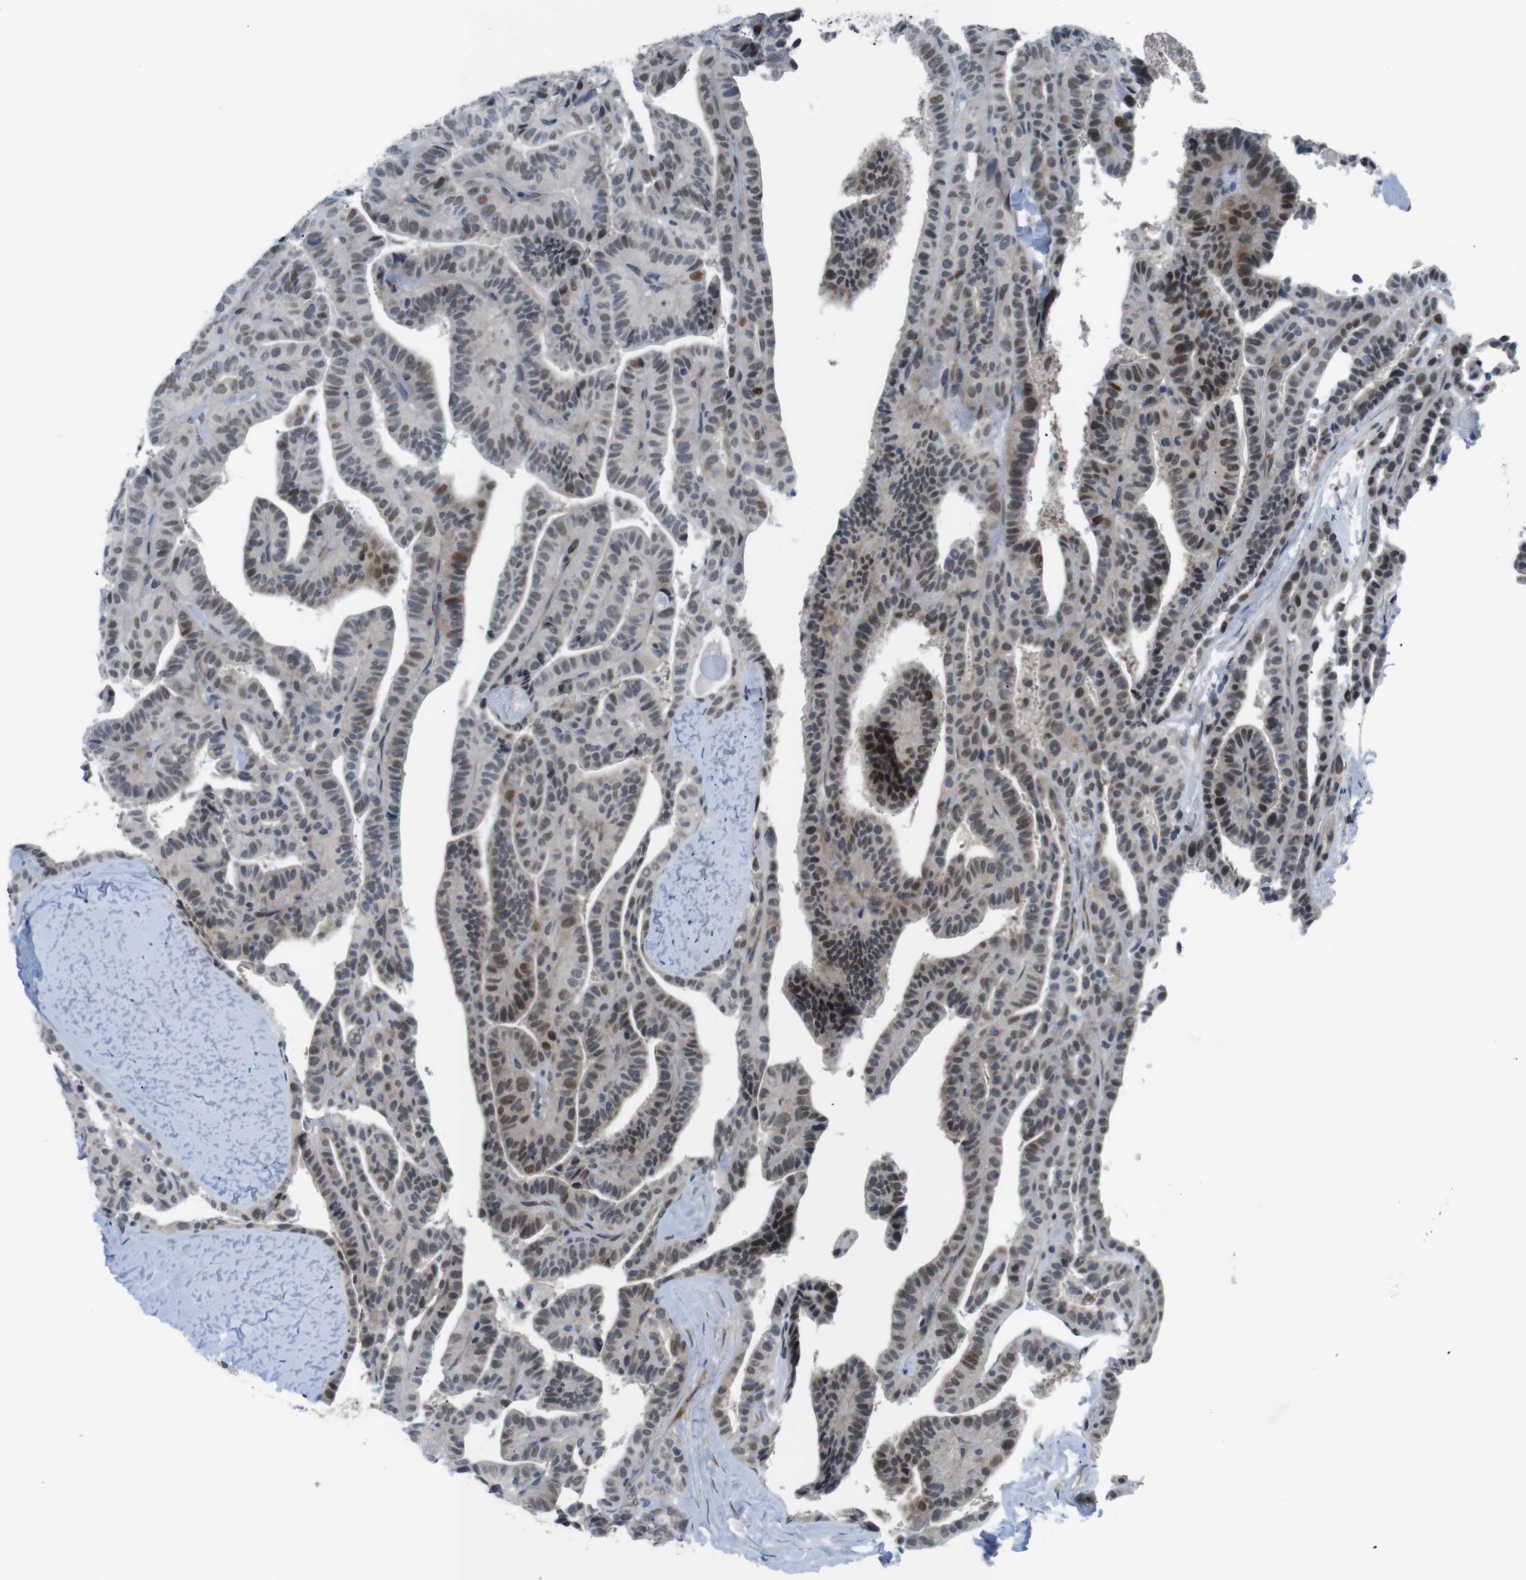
{"staining": {"intensity": "strong", "quantity": "<25%", "location": "cytoplasmic/membranous,nuclear"}, "tissue": "thyroid cancer", "cell_type": "Tumor cells", "image_type": "cancer", "snomed": [{"axis": "morphology", "description": "Papillary adenocarcinoma, NOS"}, {"axis": "topography", "description": "Thyroid gland"}], "caption": "A high-resolution micrograph shows immunohistochemistry staining of thyroid cancer (papillary adenocarcinoma), which displays strong cytoplasmic/membranous and nuclear staining in approximately <25% of tumor cells. The staining is performed using DAB brown chromogen to label protein expression. The nuclei are counter-stained blue using hematoxylin.", "gene": "SMCO2", "patient": {"sex": "male", "age": 77}}